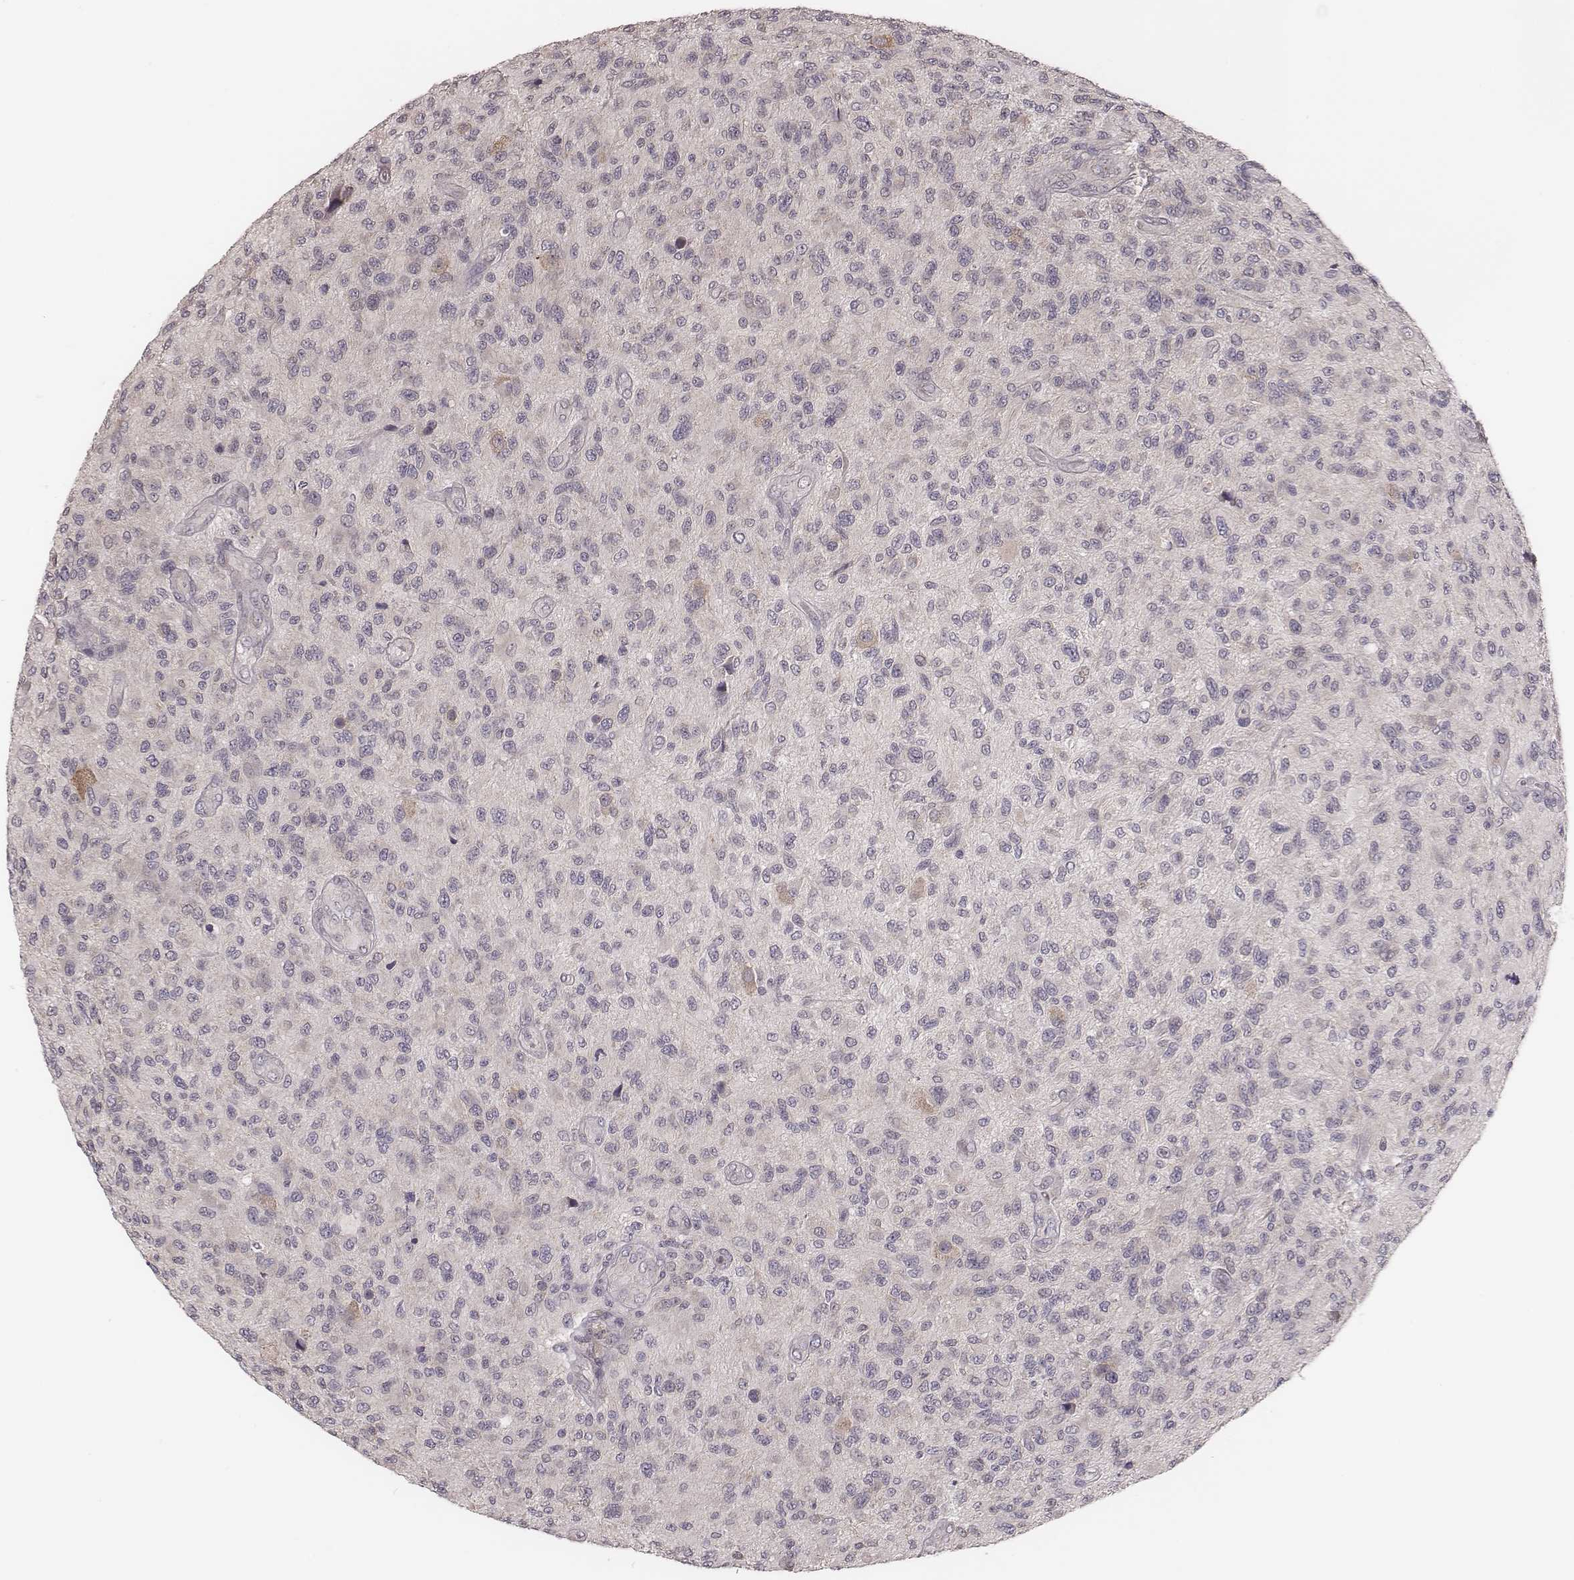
{"staining": {"intensity": "negative", "quantity": "none", "location": "none"}, "tissue": "glioma", "cell_type": "Tumor cells", "image_type": "cancer", "snomed": [{"axis": "morphology", "description": "Glioma, malignant, High grade"}, {"axis": "topography", "description": "Brain"}], "caption": "Protein analysis of high-grade glioma (malignant) displays no significant staining in tumor cells. (Immunohistochemistry (ihc), brightfield microscopy, high magnification).", "gene": "P2RX5", "patient": {"sex": "male", "age": 47}}